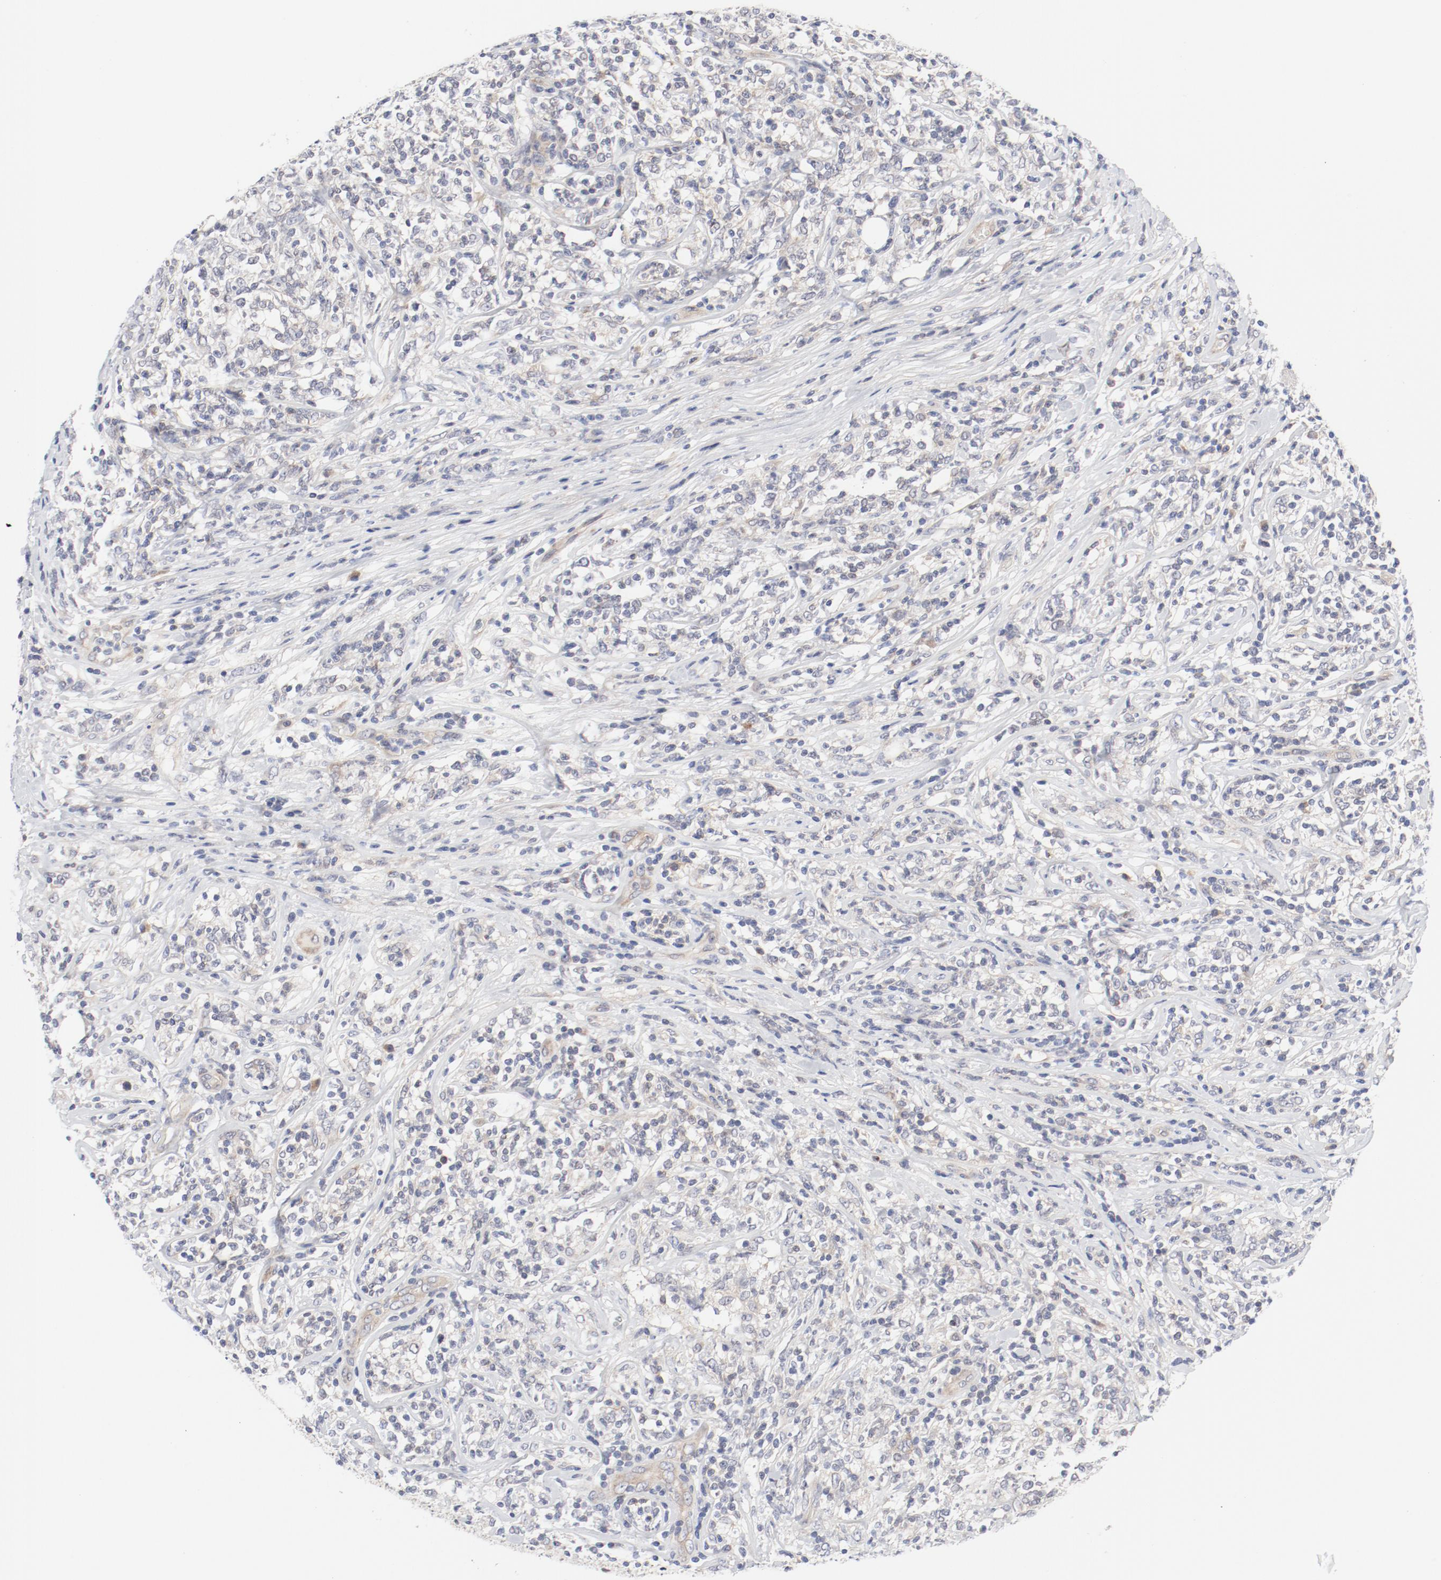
{"staining": {"intensity": "weak", "quantity": "<25%", "location": "cytoplasmic/membranous"}, "tissue": "lymphoma", "cell_type": "Tumor cells", "image_type": "cancer", "snomed": [{"axis": "morphology", "description": "Malignant lymphoma, non-Hodgkin's type, High grade"}, {"axis": "topography", "description": "Lymph node"}], "caption": "The histopathology image demonstrates no significant positivity in tumor cells of high-grade malignant lymphoma, non-Hodgkin's type.", "gene": "BAD", "patient": {"sex": "female", "age": 84}}